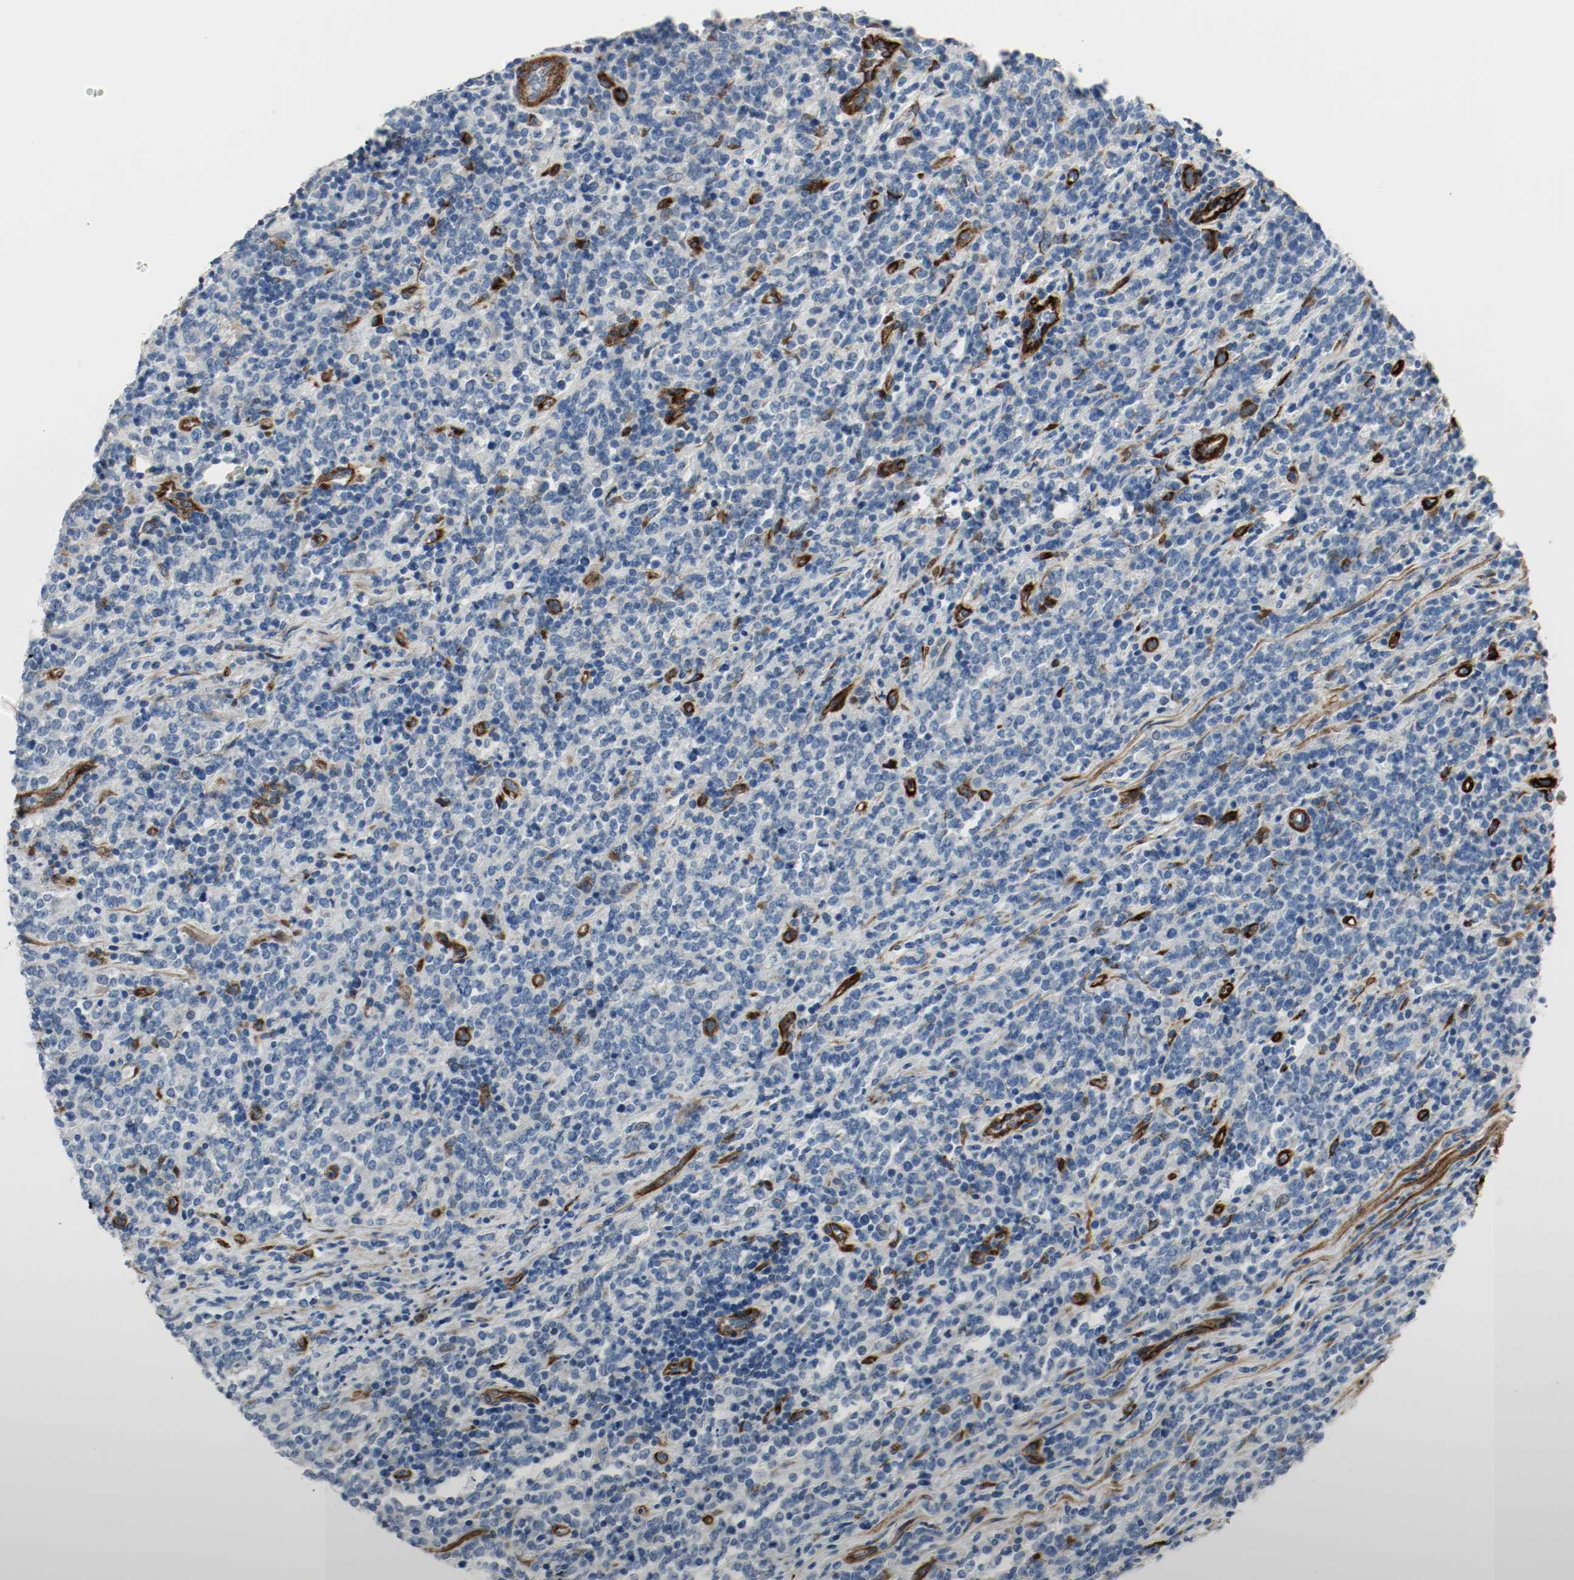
{"staining": {"intensity": "negative", "quantity": "none", "location": "none"}, "tissue": "lymphoma", "cell_type": "Tumor cells", "image_type": "cancer", "snomed": [{"axis": "morphology", "description": "Malignant lymphoma, non-Hodgkin's type, High grade"}, {"axis": "topography", "description": "Soft tissue"}], "caption": "There is no significant positivity in tumor cells of lymphoma.", "gene": "LAMB1", "patient": {"sex": "male", "age": 18}}